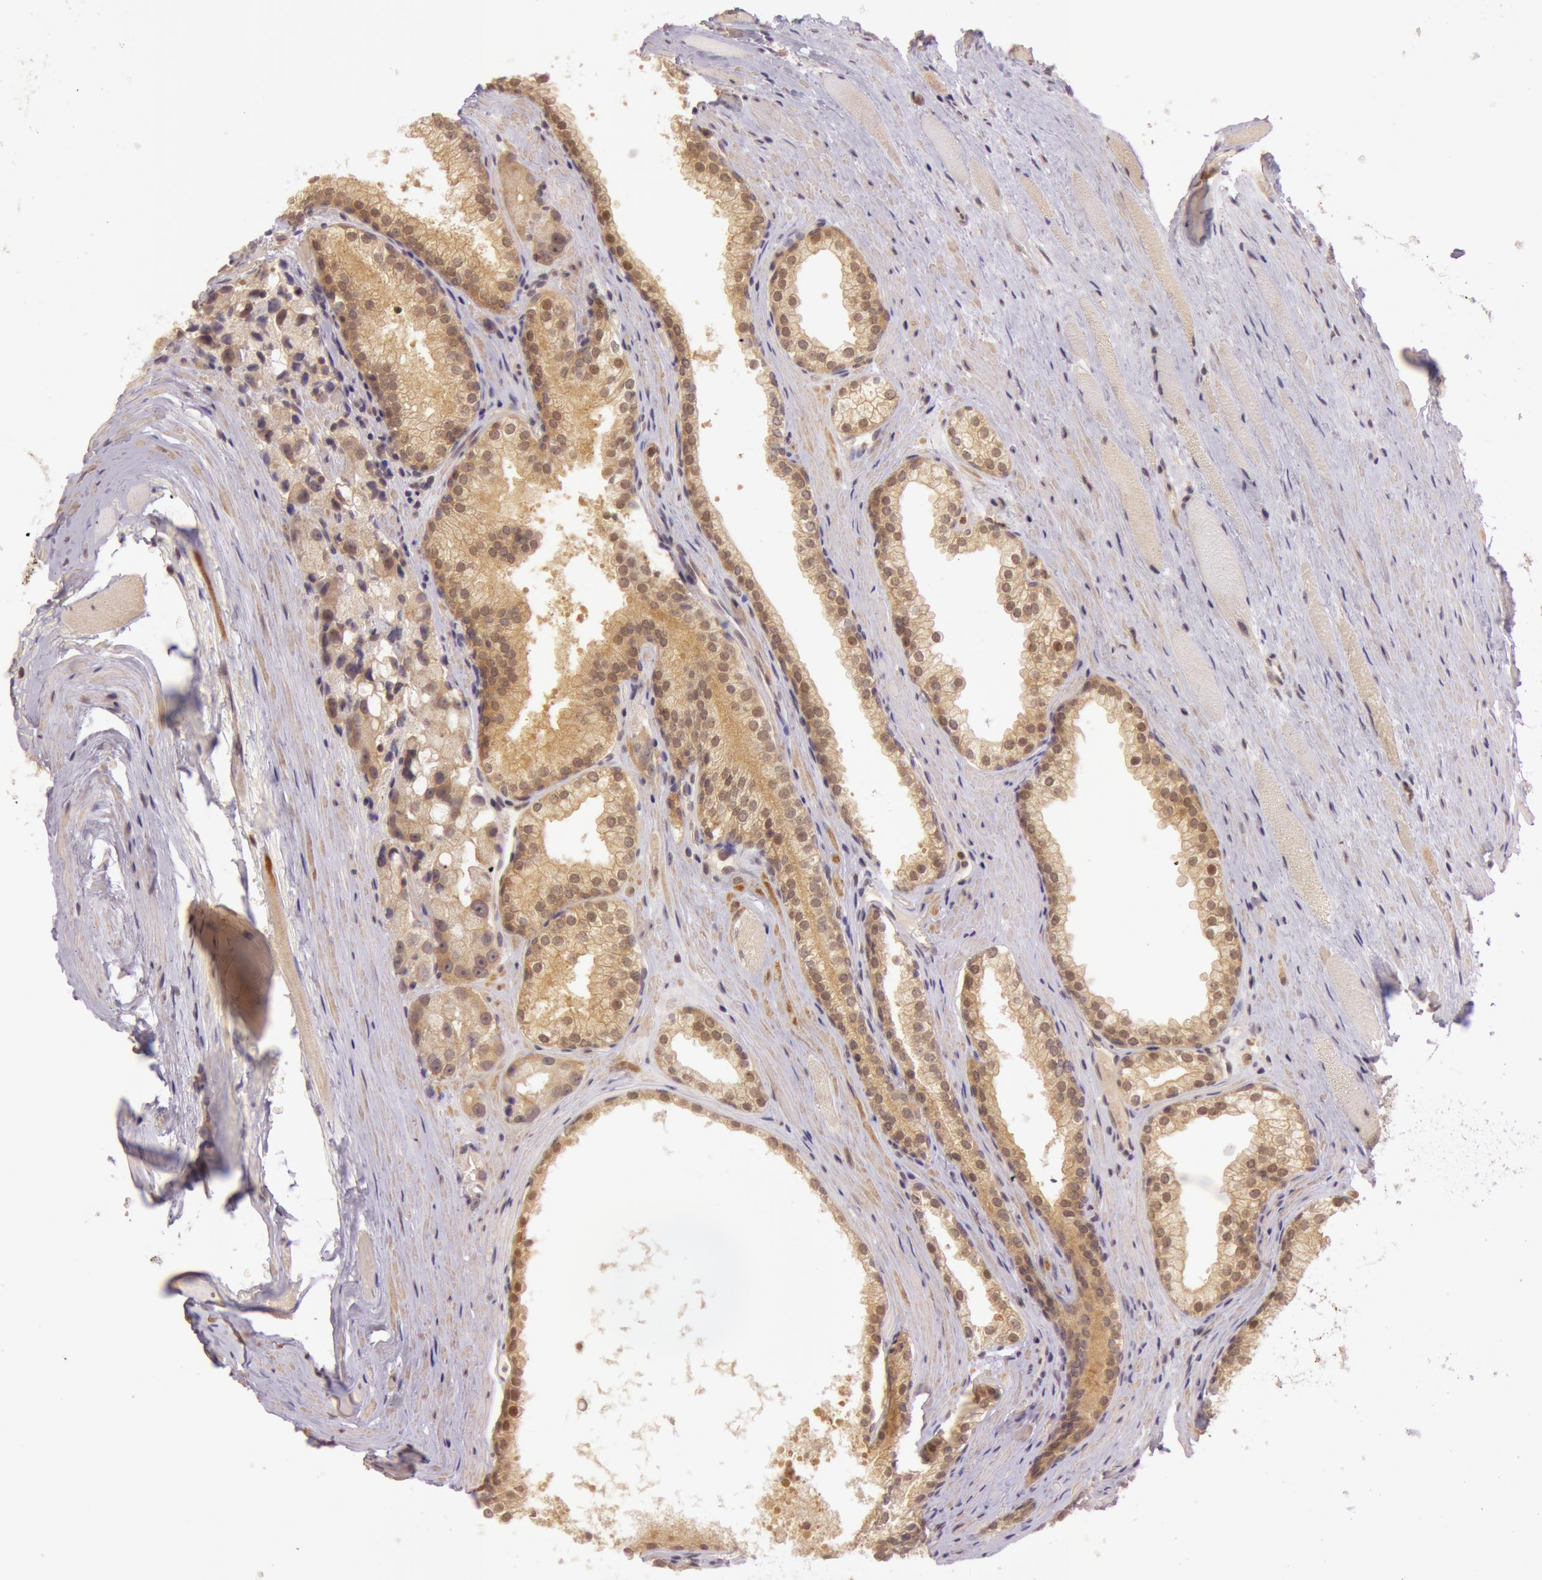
{"staining": {"intensity": "moderate", "quantity": ">75%", "location": "cytoplasmic/membranous"}, "tissue": "prostate cancer", "cell_type": "Tumor cells", "image_type": "cancer", "snomed": [{"axis": "morphology", "description": "Adenocarcinoma, Medium grade"}, {"axis": "topography", "description": "Prostate"}], "caption": "Immunohistochemical staining of human prostate cancer reveals medium levels of moderate cytoplasmic/membranous protein positivity in about >75% of tumor cells.", "gene": "ATG2B", "patient": {"sex": "male", "age": 72}}